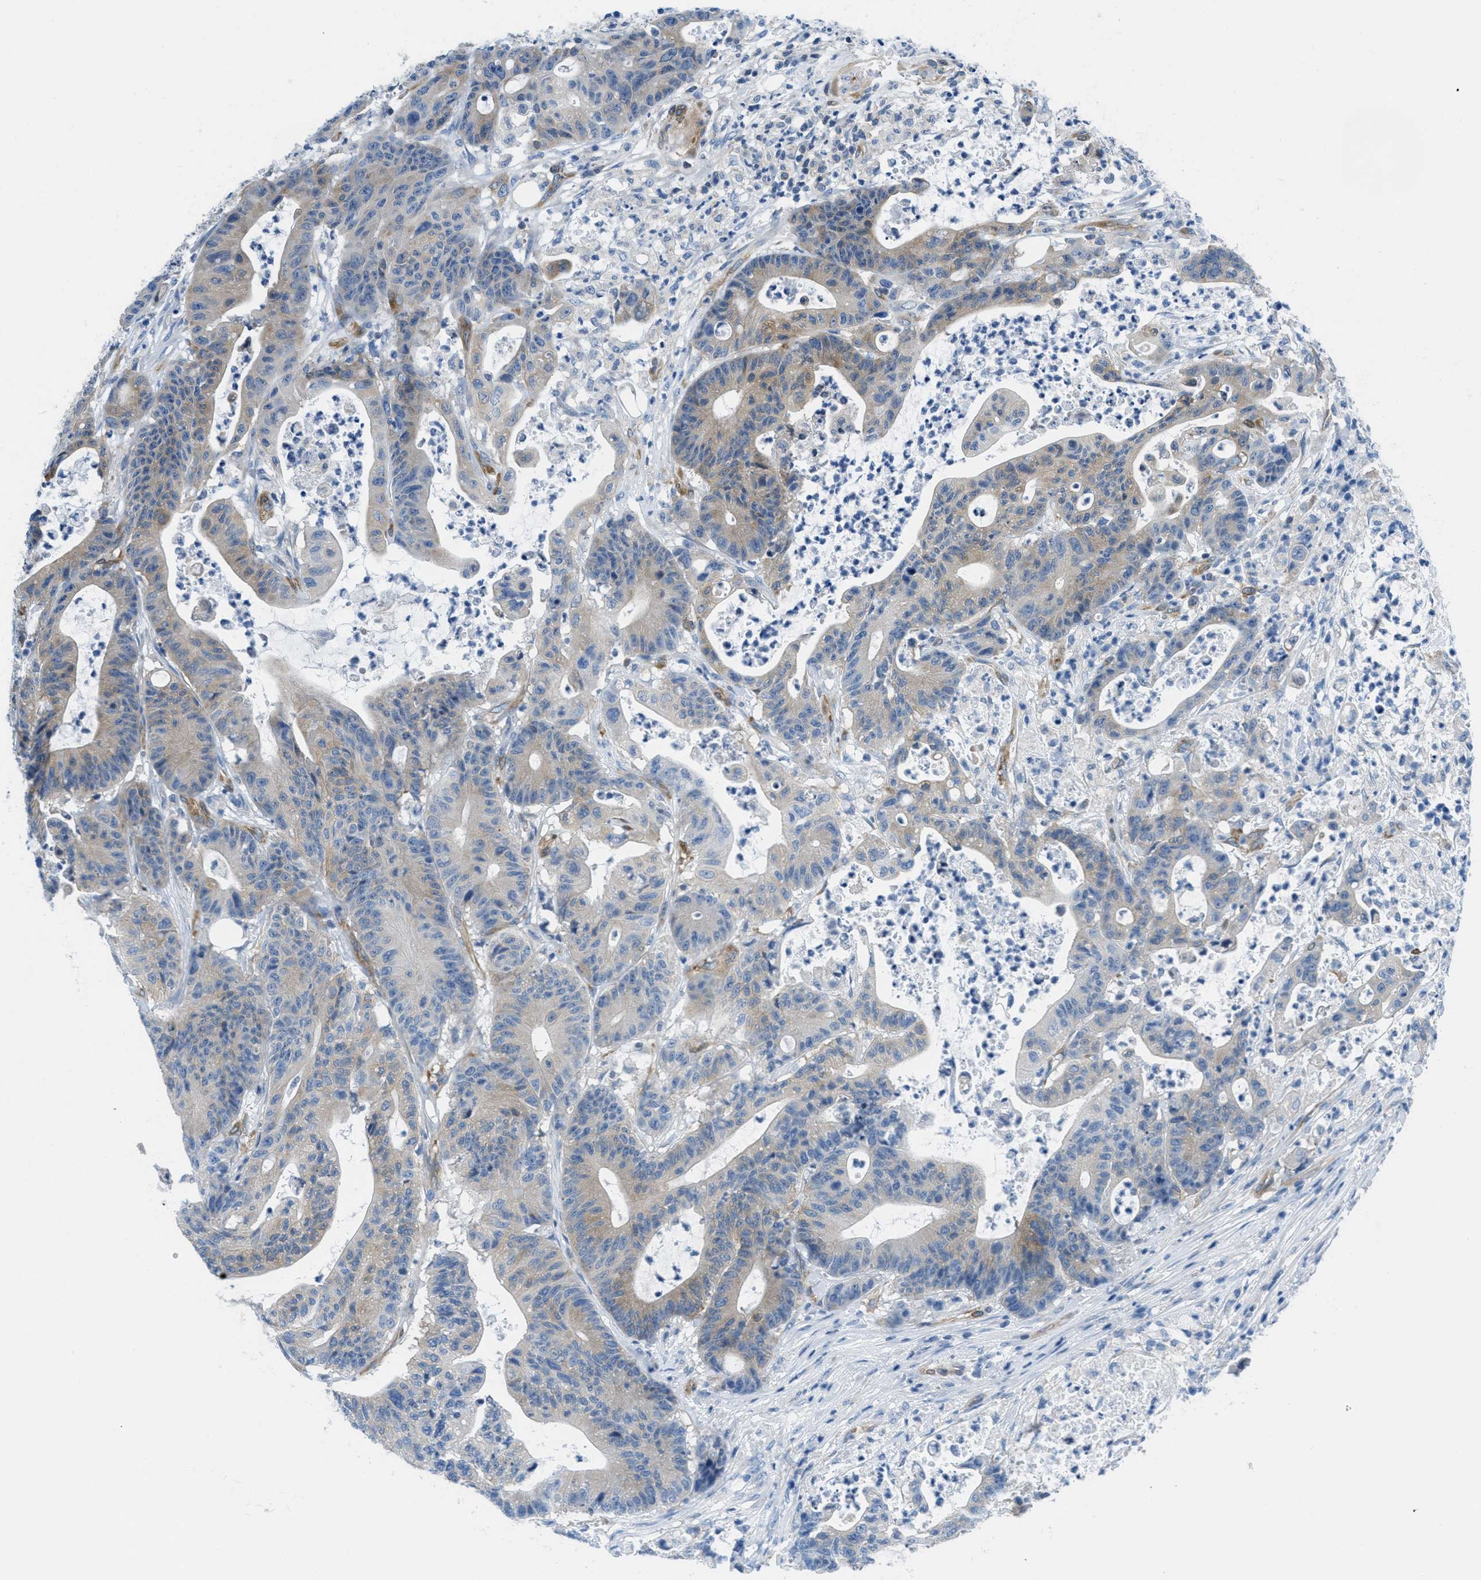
{"staining": {"intensity": "weak", "quantity": "25%-75%", "location": "cytoplasmic/membranous"}, "tissue": "colorectal cancer", "cell_type": "Tumor cells", "image_type": "cancer", "snomed": [{"axis": "morphology", "description": "Adenocarcinoma, NOS"}, {"axis": "topography", "description": "Colon"}], "caption": "Approximately 25%-75% of tumor cells in colorectal adenocarcinoma exhibit weak cytoplasmic/membranous protein expression as visualized by brown immunohistochemical staining.", "gene": "MAPRE2", "patient": {"sex": "female", "age": 84}}